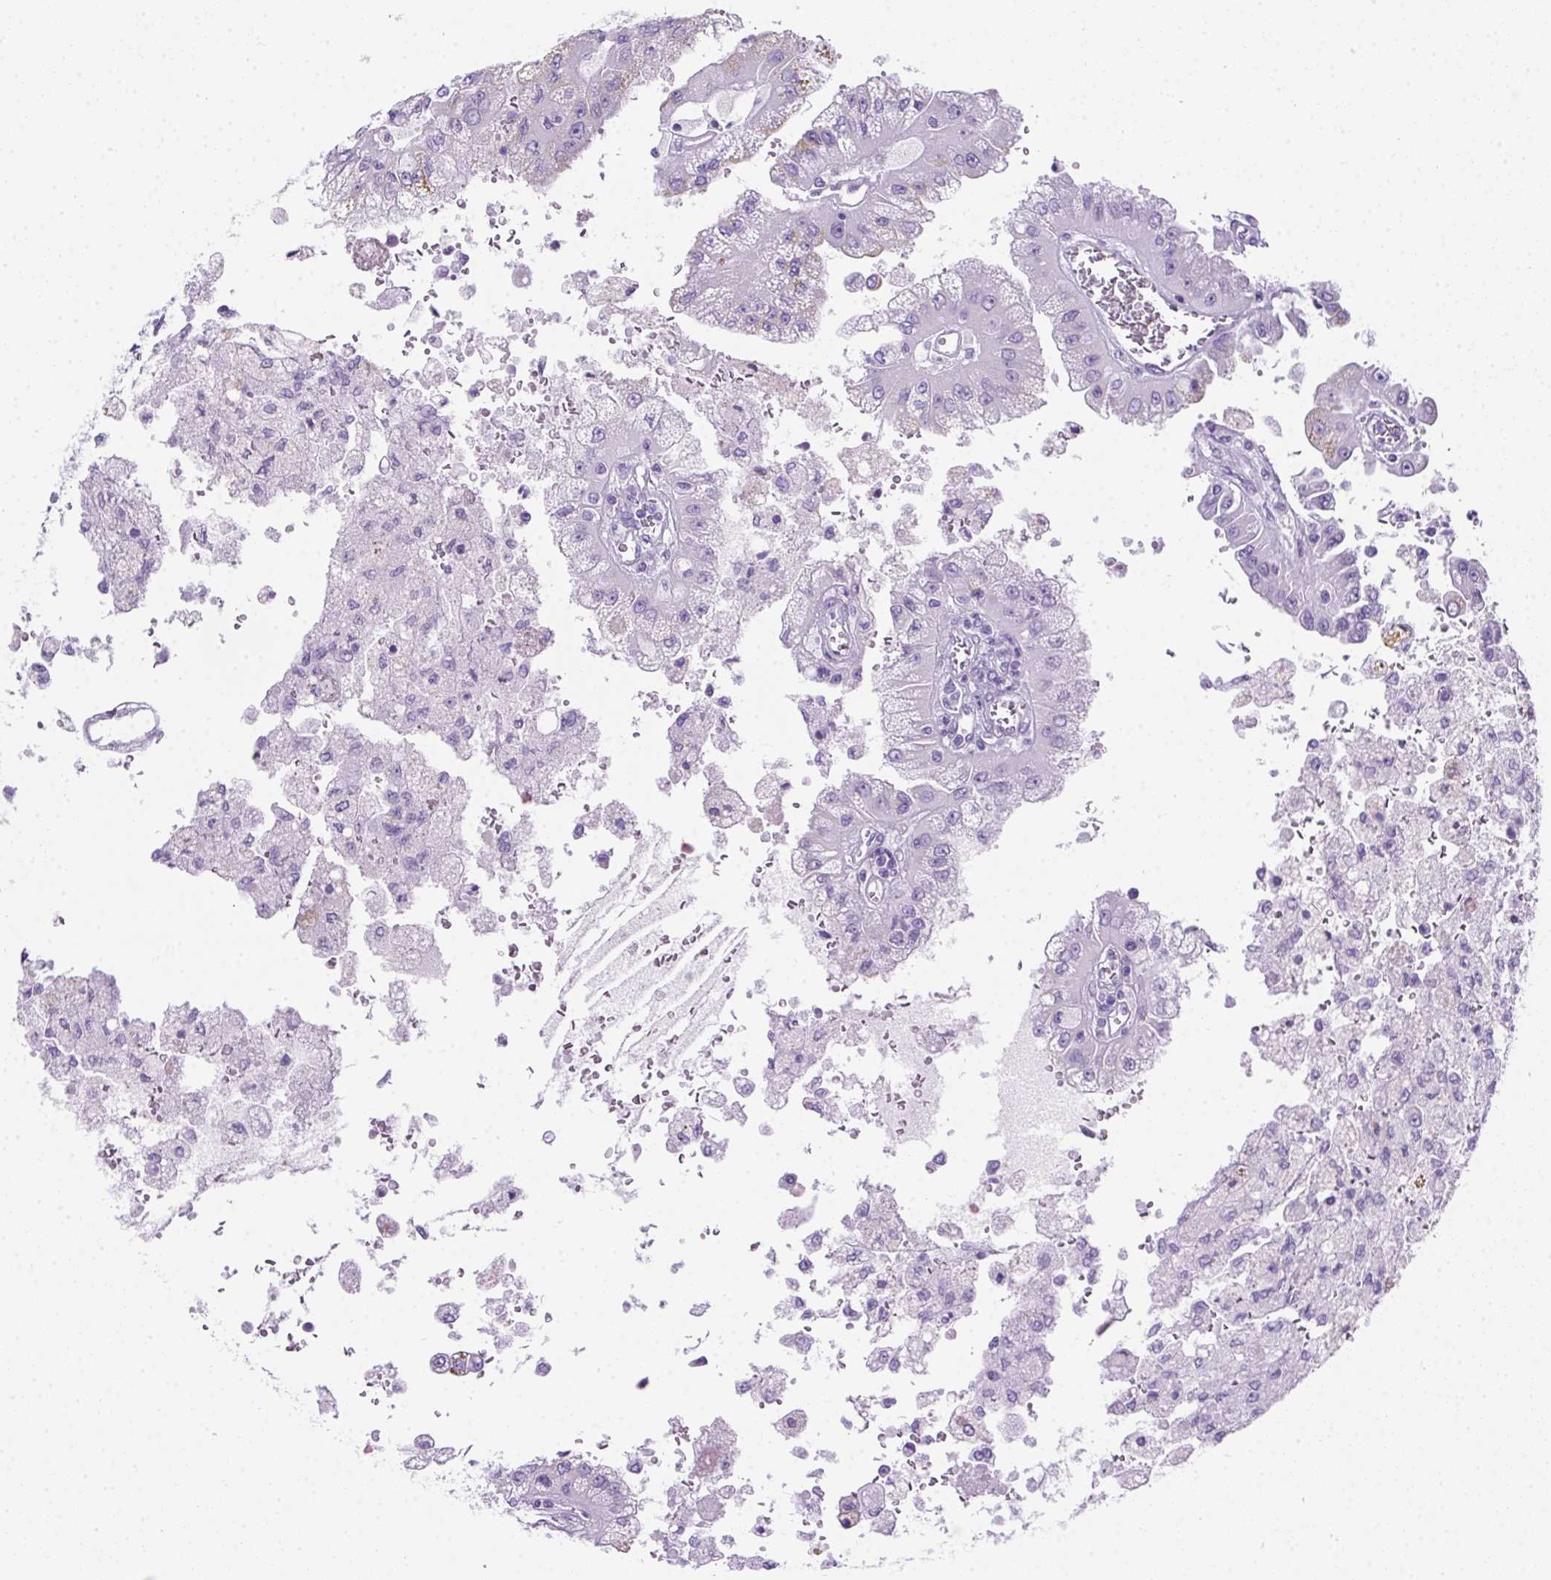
{"staining": {"intensity": "negative", "quantity": "none", "location": "none"}, "tissue": "renal cancer", "cell_type": "Tumor cells", "image_type": "cancer", "snomed": [{"axis": "morphology", "description": "Adenocarcinoma, NOS"}, {"axis": "topography", "description": "Kidney"}], "caption": "DAB (3,3'-diaminobenzidine) immunohistochemical staining of human renal cancer (adenocarcinoma) displays no significant staining in tumor cells.", "gene": "SPACA5B", "patient": {"sex": "male", "age": 58}}